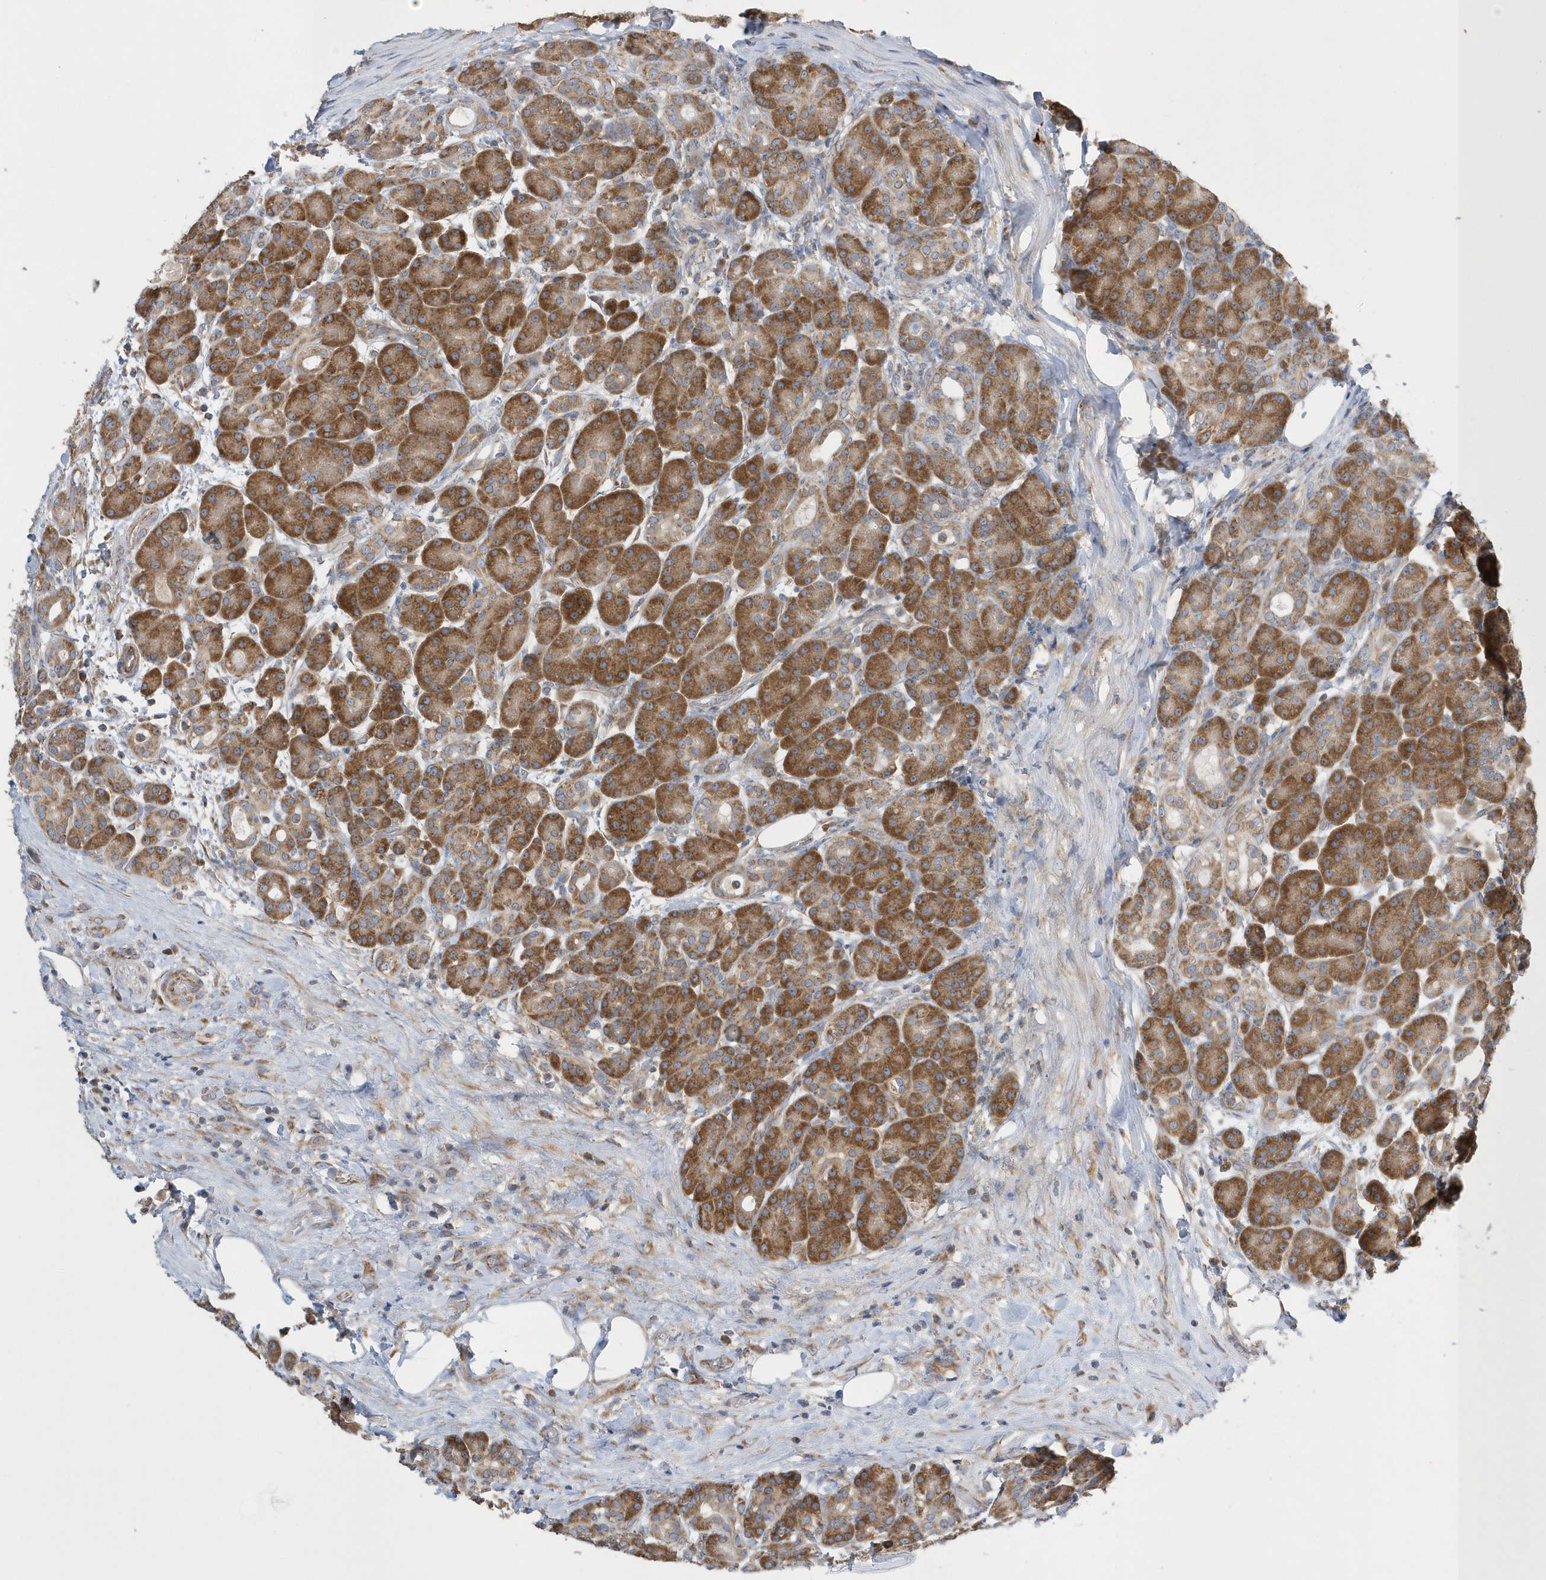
{"staining": {"intensity": "strong", "quantity": ">75%", "location": "cytoplasmic/membranous"}, "tissue": "pancreas", "cell_type": "Exocrine glandular cells", "image_type": "normal", "snomed": [{"axis": "morphology", "description": "Normal tissue, NOS"}, {"axis": "topography", "description": "Pancreas"}], "caption": "A photomicrograph showing strong cytoplasmic/membranous staining in approximately >75% of exocrine glandular cells in benign pancreas, as visualized by brown immunohistochemical staining.", "gene": "SPATA5", "patient": {"sex": "male", "age": 63}}